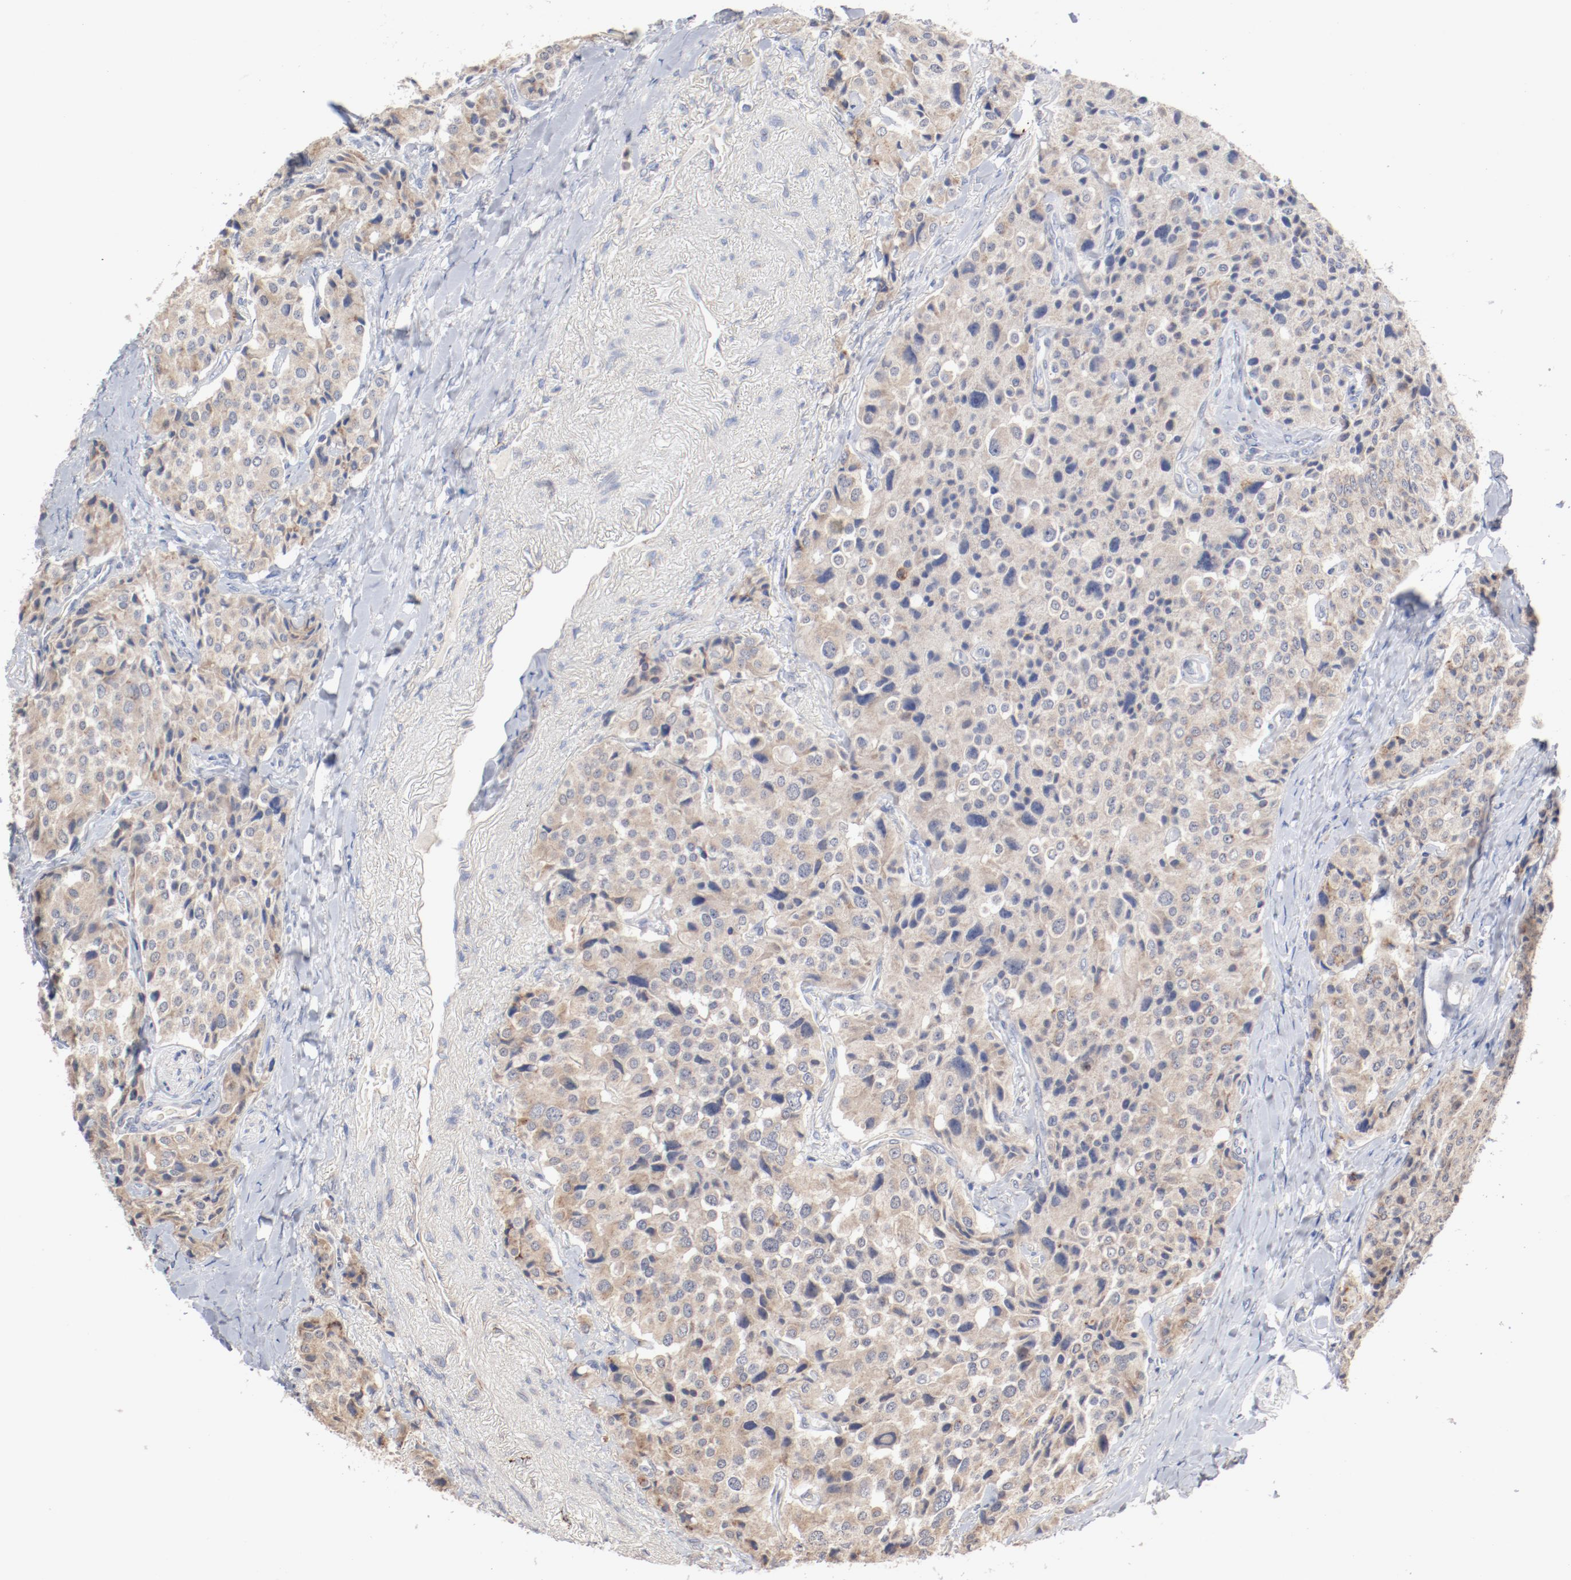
{"staining": {"intensity": "moderate", "quantity": ">75%", "location": "cytoplasmic/membranous"}, "tissue": "carcinoid", "cell_type": "Tumor cells", "image_type": "cancer", "snomed": [{"axis": "morphology", "description": "Carcinoid, malignant, NOS"}, {"axis": "topography", "description": "Colon"}], "caption": "Protein staining displays moderate cytoplasmic/membranous staining in approximately >75% of tumor cells in carcinoid.", "gene": "AK7", "patient": {"sex": "female", "age": 61}}